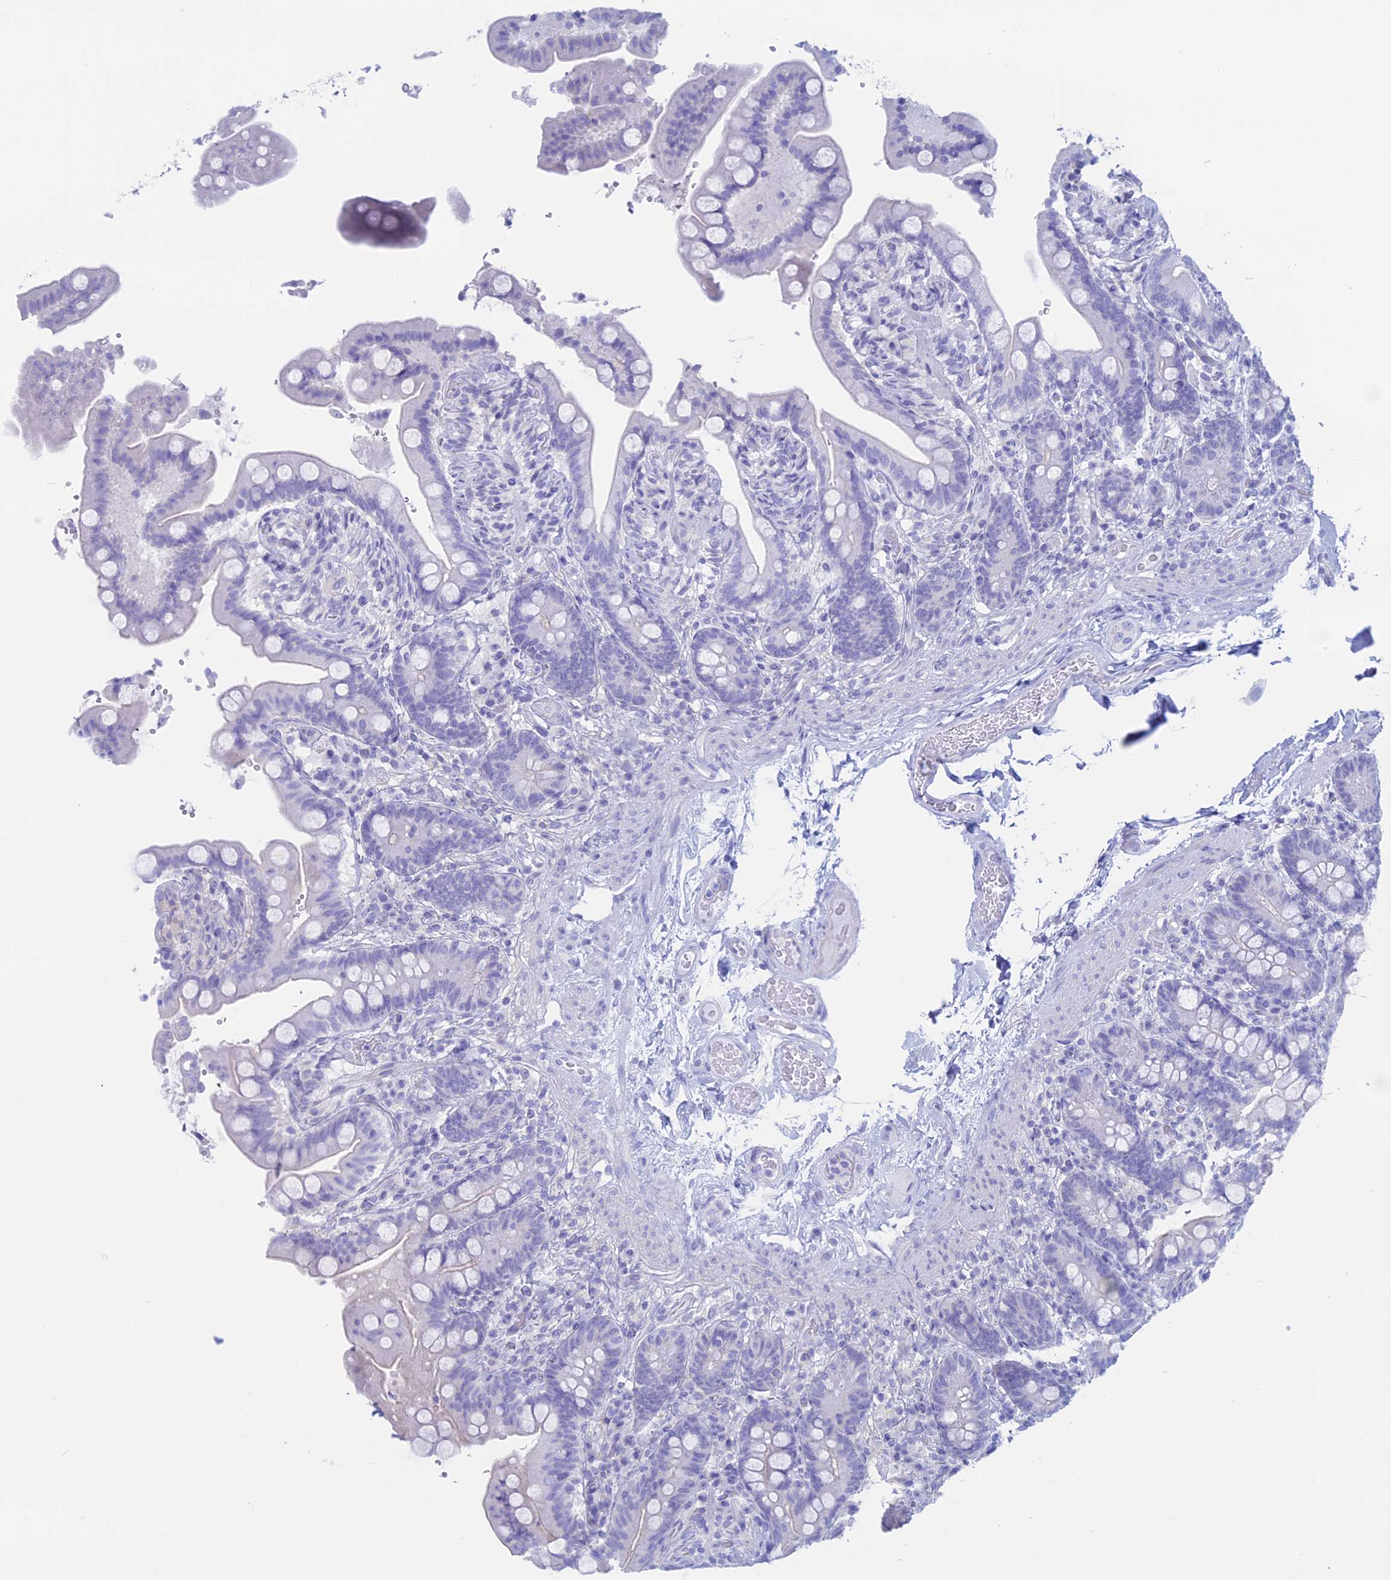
{"staining": {"intensity": "negative", "quantity": "none", "location": "none"}, "tissue": "colon", "cell_type": "Endothelial cells", "image_type": "normal", "snomed": [{"axis": "morphology", "description": "Normal tissue, NOS"}, {"axis": "topography", "description": "Smooth muscle"}, {"axis": "topography", "description": "Colon"}], "caption": "This photomicrograph is of normal colon stained with IHC to label a protein in brown with the nuclei are counter-stained blue. There is no staining in endothelial cells. (Stains: DAB (3,3'-diaminobenzidine) immunohistochemistry with hematoxylin counter stain, Microscopy: brightfield microscopy at high magnification).", "gene": "RP1", "patient": {"sex": "male", "age": 73}}